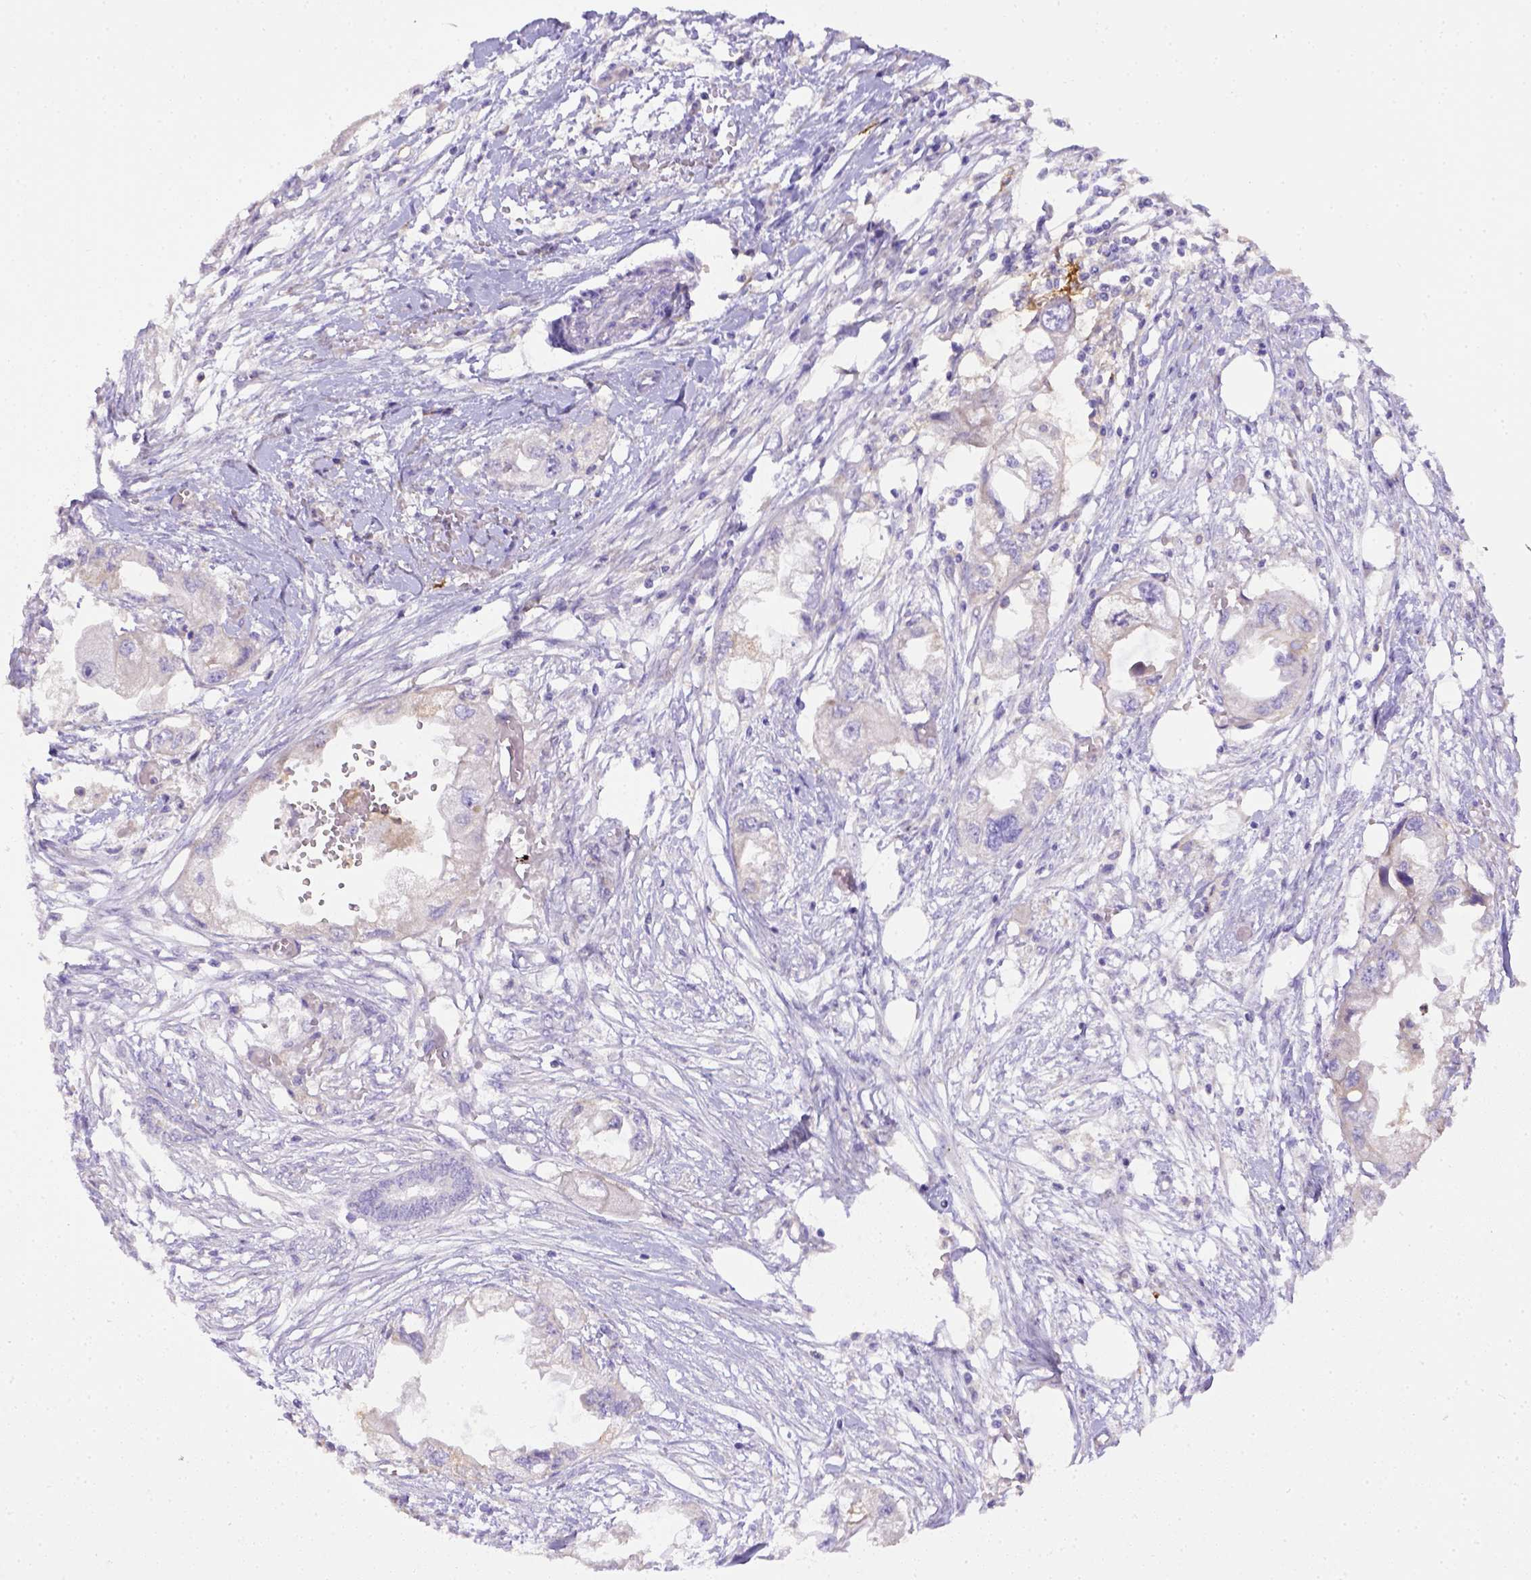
{"staining": {"intensity": "negative", "quantity": "none", "location": "none"}, "tissue": "endometrial cancer", "cell_type": "Tumor cells", "image_type": "cancer", "snomed": [{"axis": "morphology", "description": "Adenocarcinoma, NOS"}, {"axis": "morphology", "description": "Adenocarcinoma, metastatic, NOS"}, {"axis": "topography", "description": "Adipose tissue"}, {"axis": "topography", "description": "Endometrium"}], "caption": "Human endometrial cancer stained for a protein using immunohistochemistry (IHC) exhibits no expression in tumor cells.", "gene": "CD40", "patient": {"sex": "female", "age": 67}}